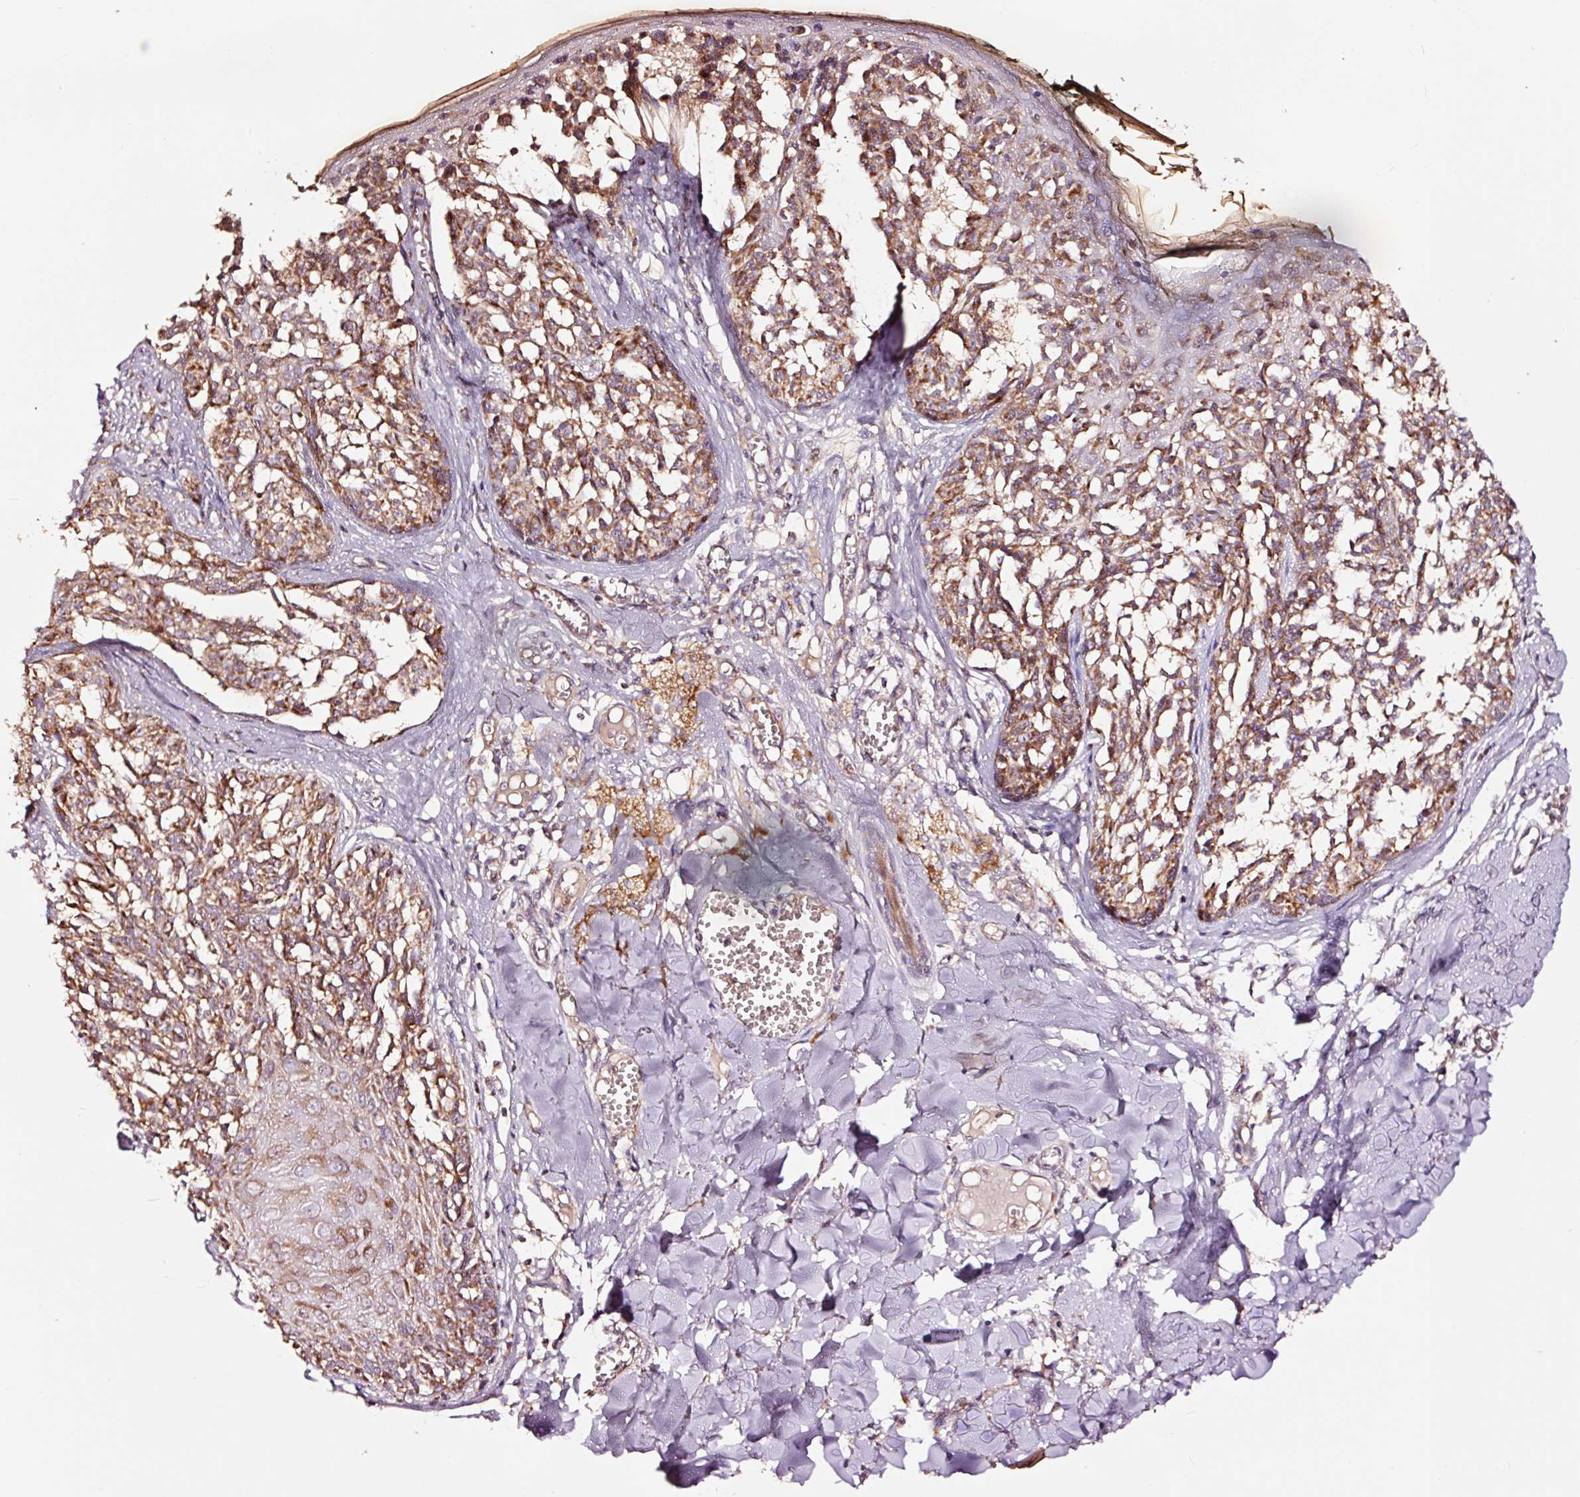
{"staining": {"intensity": "moderate", "quantity": ">75%", "location": "cytoplasmic/membranous"}, "tissue": "melanoma", "cell_type": "Tumor cells", "image_type": "cancer", "snomed": [{"axis": "morphology", "description": "Malignant melanoma, NOS"}, {"axis": "topography", "description": "Skin"}], "caption": "Malignant melanoma stained for a protein displays moderate cytoplasmic/membranous positivity in tumor cells.", "gene": "TPM1", "patient": {"sex": "female", "age": 43}}